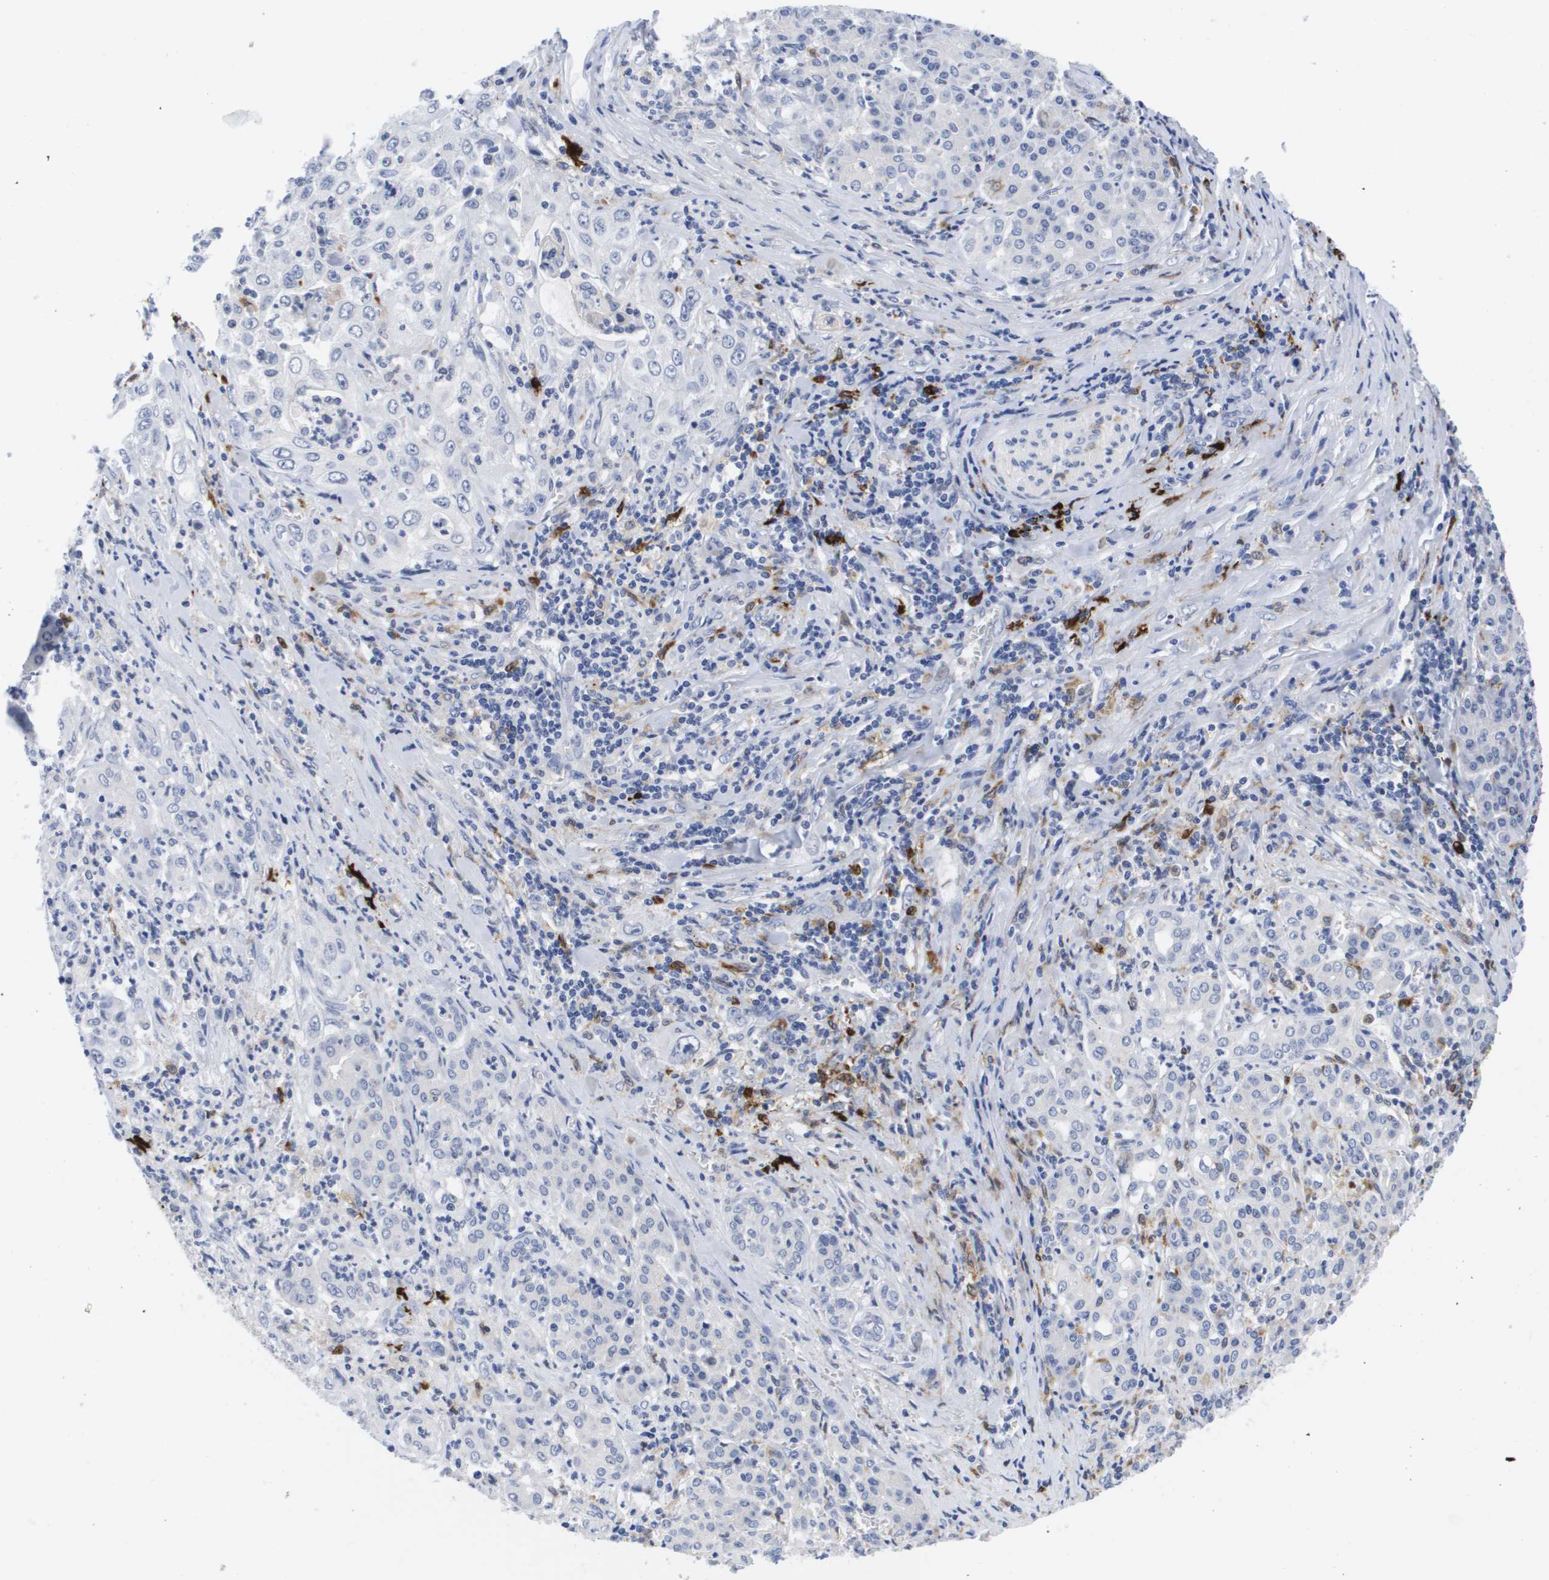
{"staining": {"intensity": "negative", "quantity": "none", "location": "none"}, "tissue": "pancreatic cancer", "cell_type": "Tumor cells", "image_type": "cancer", "snomed": [{"axis": "morphology", "description": "Adenocarcinoma, NOS"}, {"axis": "topography", "description": "Pancreas"}], "caption": "There is no significant staining in tumor cells of pancreatic cancer. (DAB immunohistochemistry, high magnification).", "gene": "HMOX1", "patient": {"sex": "male", "age": 70}}